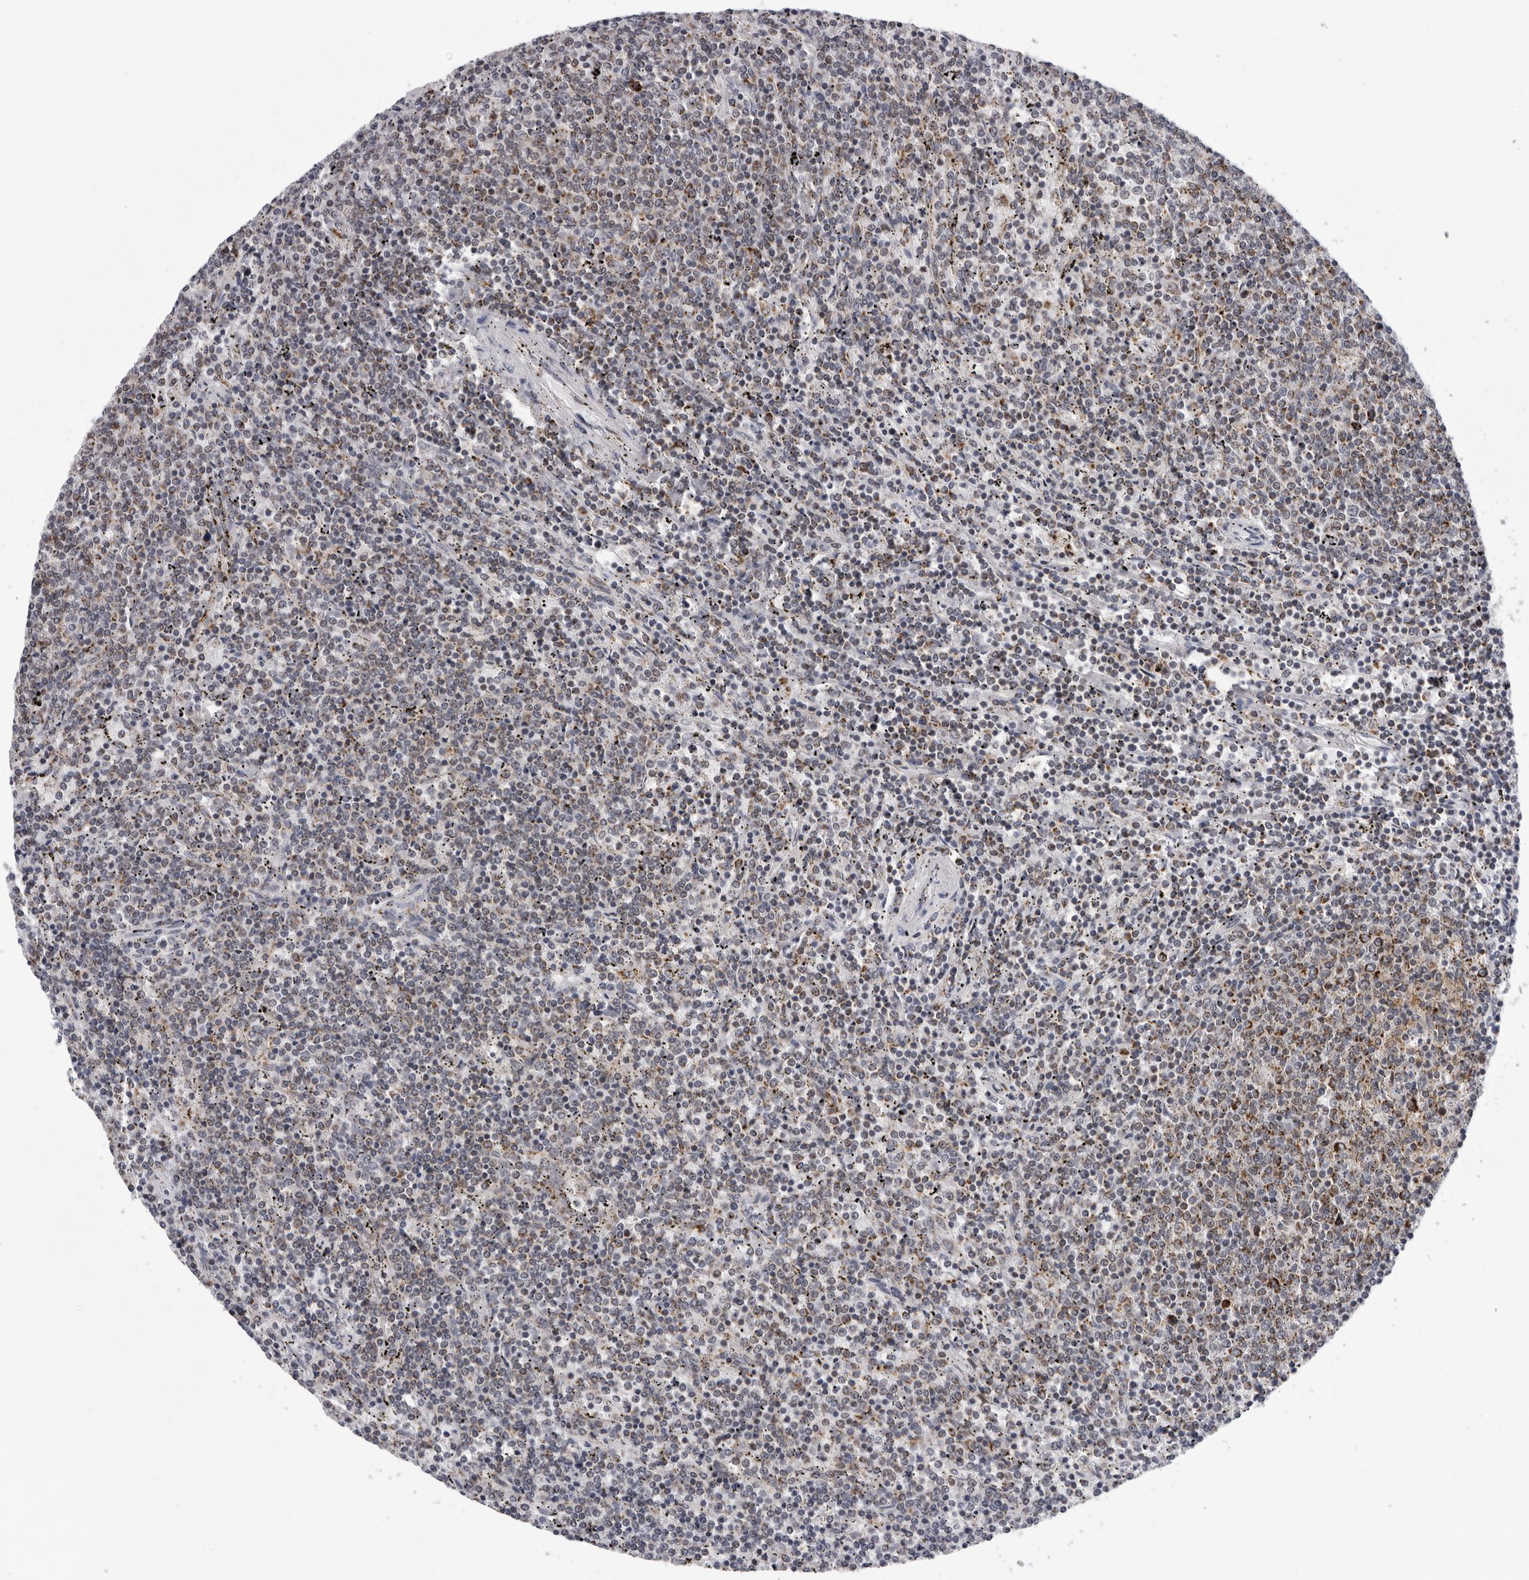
{"staining": {"intensity": "weak", "quantity": "25%-75%", "location": "cytoplasmic/membranous"}, "tissue": "lymphoma", "cell_type": "Tumor cells", "image_type": "cancer", "snomed": [{"axis": "morphology", "description": "Malignant lymphoma, non-Hodgkin's type, Low grade"}, {"axis": "topography", "description": "Spleen"}], "caption": "Protein staining of lymphoma tissue demonstrates weak cytoplasmic/membranous positivity in approximately 25%-75% of tumor cells. The protein of interest is stained brown, and the nuclei are stained in blue (DAB IHC with brightfield microscopy, high magnification).", "gene": "CPT2", "patient": {"sex": "female", "age": 50}}